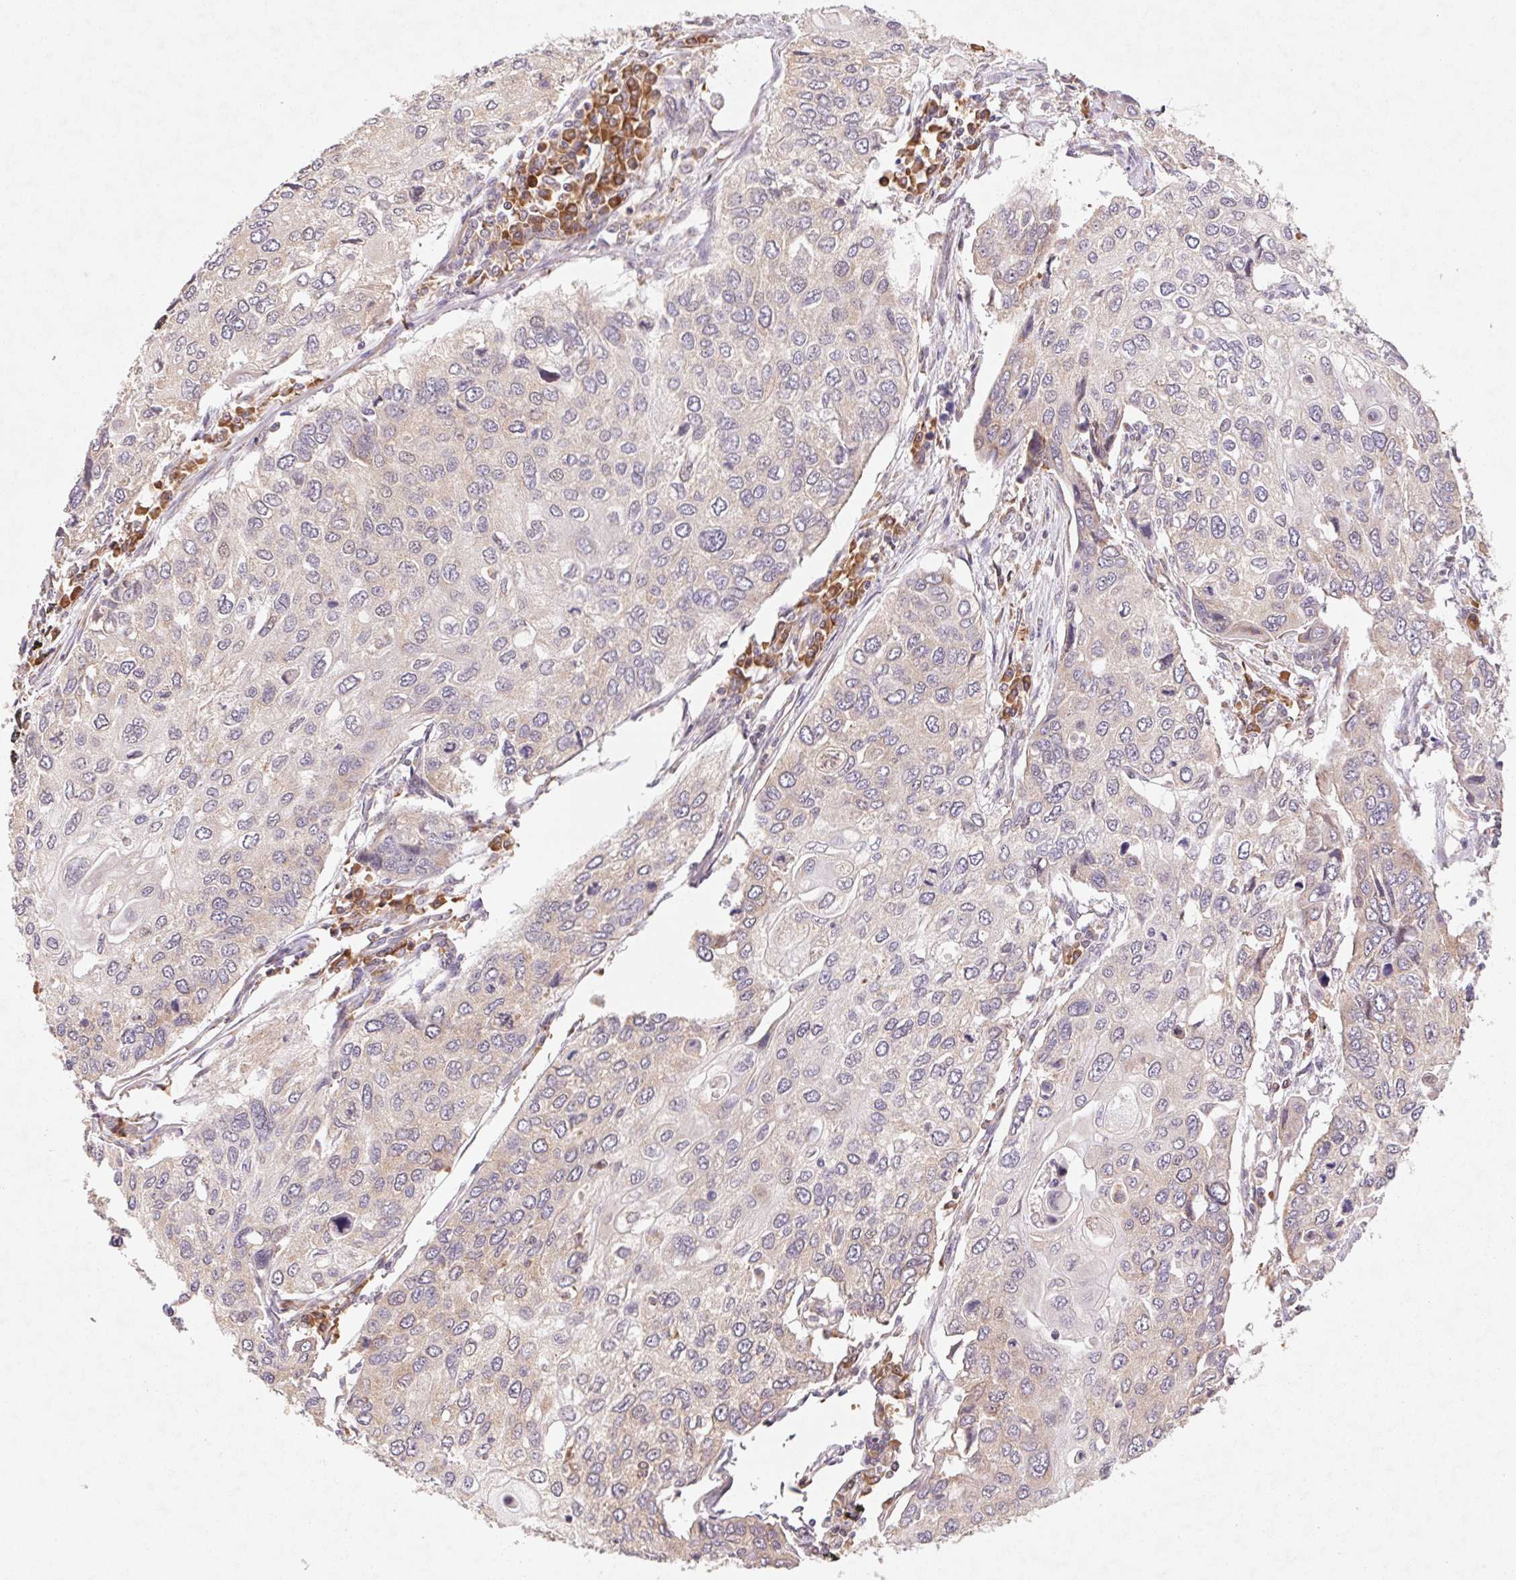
{"staining": {"intensity": "weak", "quantity": "<25%", "location": "cytoplasmic/membranous"}, "tissue": "lung cancer", "cell_type": "Tumor cells", "image_type": "cancer", "snomed": [{"axis": "morphology", "description": "Squamous cell carcinoma, NOS"}, {"axis": "morphology", "description": "Squamous cell carcinoma, metastatic, NOS"}, {"axis": "topography", "description": "Lung"}], "caption": "DAB immunohistochemical staining of lung cancer shows no significant positivity in tumor cells.", "gene": "RPL27A", "patient": {"sex": "male", "age": 63}}